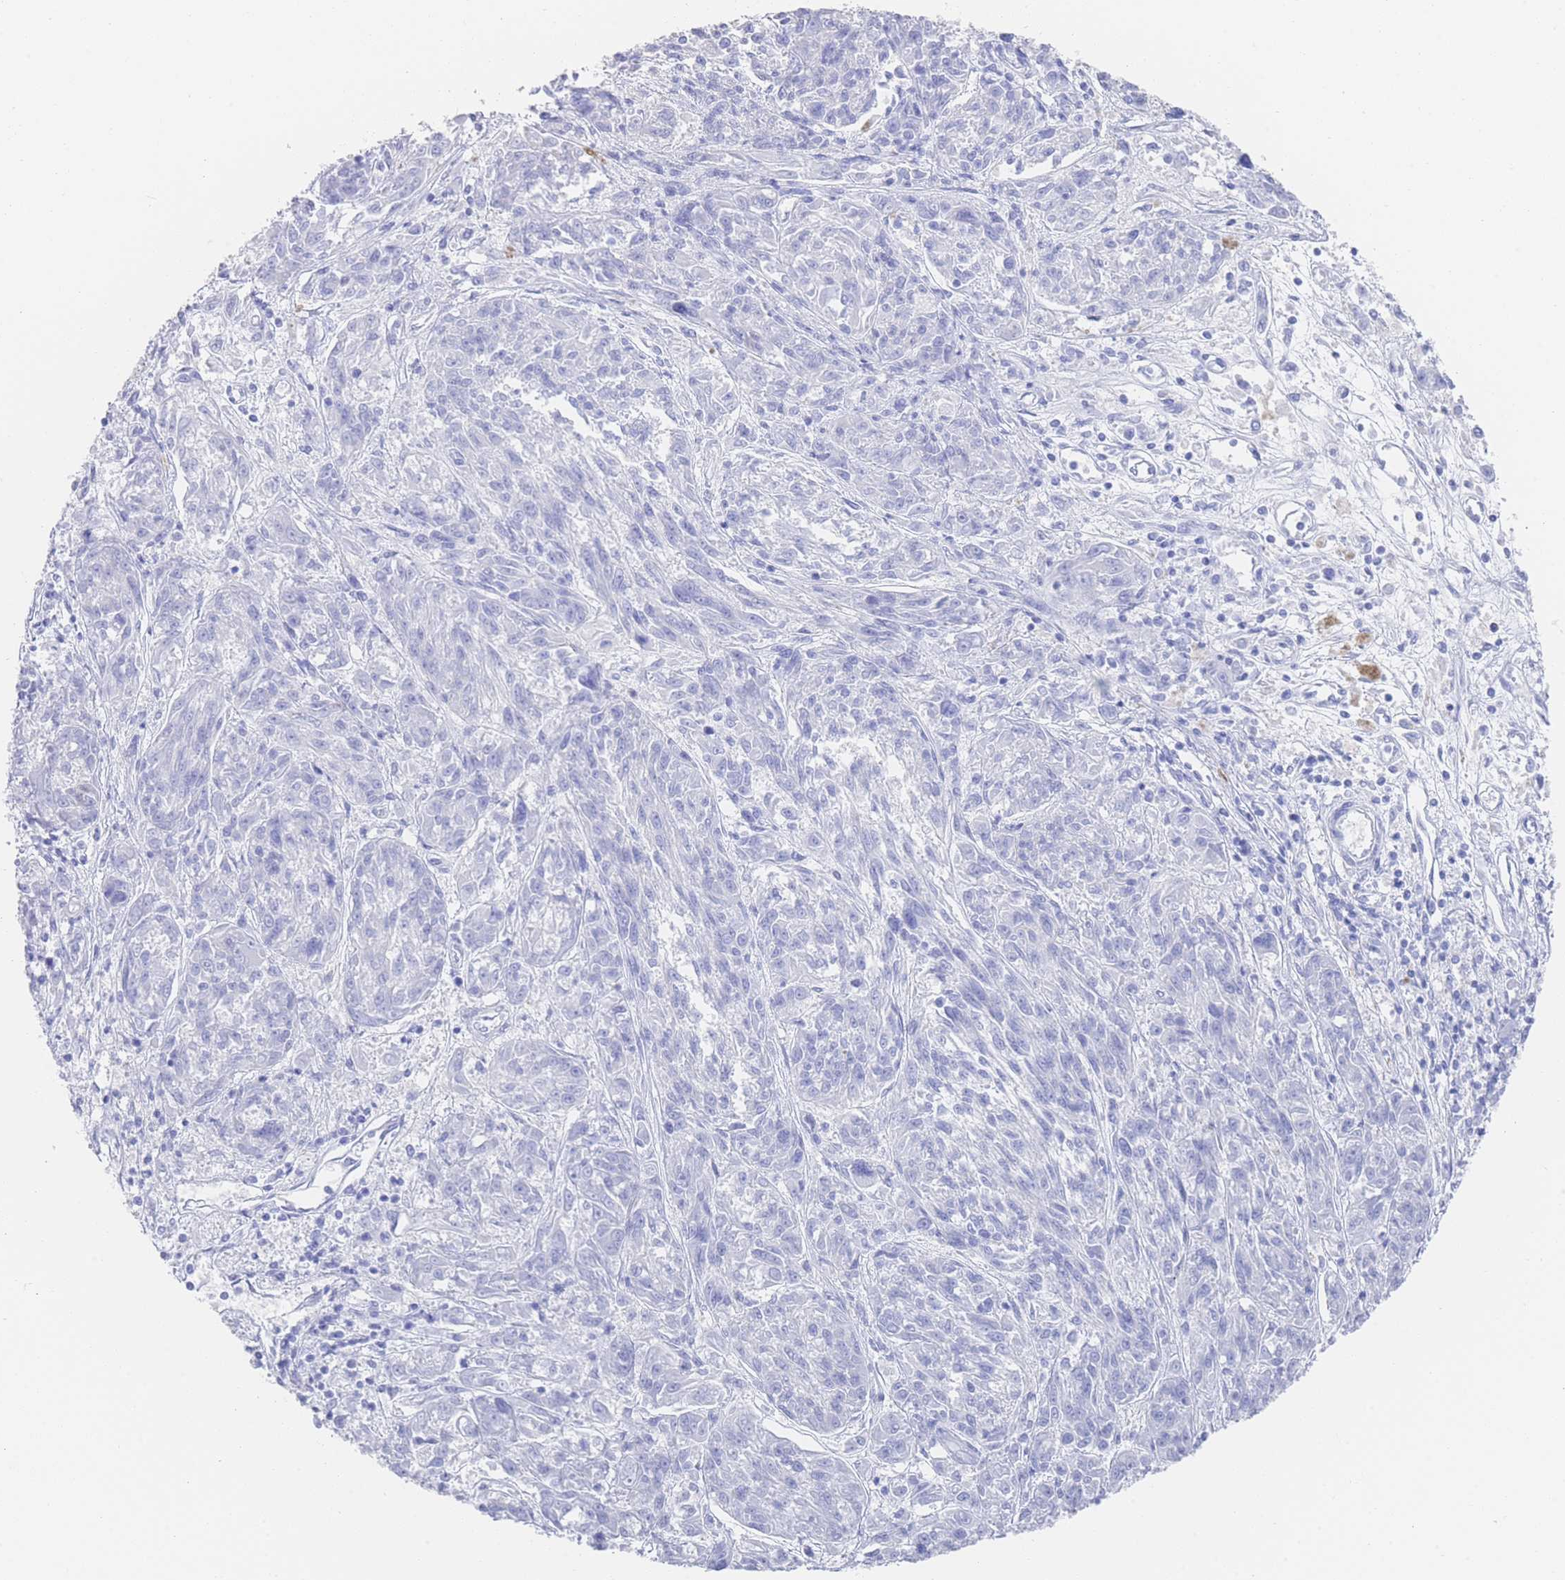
{"staining": {"intensity": "negative", "quantity": "none", "location": "none"}, "tissue": "melanoma", "cell_type": "Tumor cells", "image_type": "cancer", "snomed": [{"axis": "morphology", "description": "Malignant melanoma, NOS"}, {"axis": "topography", "description": "Skin"}], "caption": "IHC photomicrograph of neoplastic tissue: human malignant melanoma stained with DAB demonstrates no significant protein staining in tumor cells.", "gene": "LRRC37A", "patient": {"sex": "male", "age": 53}}